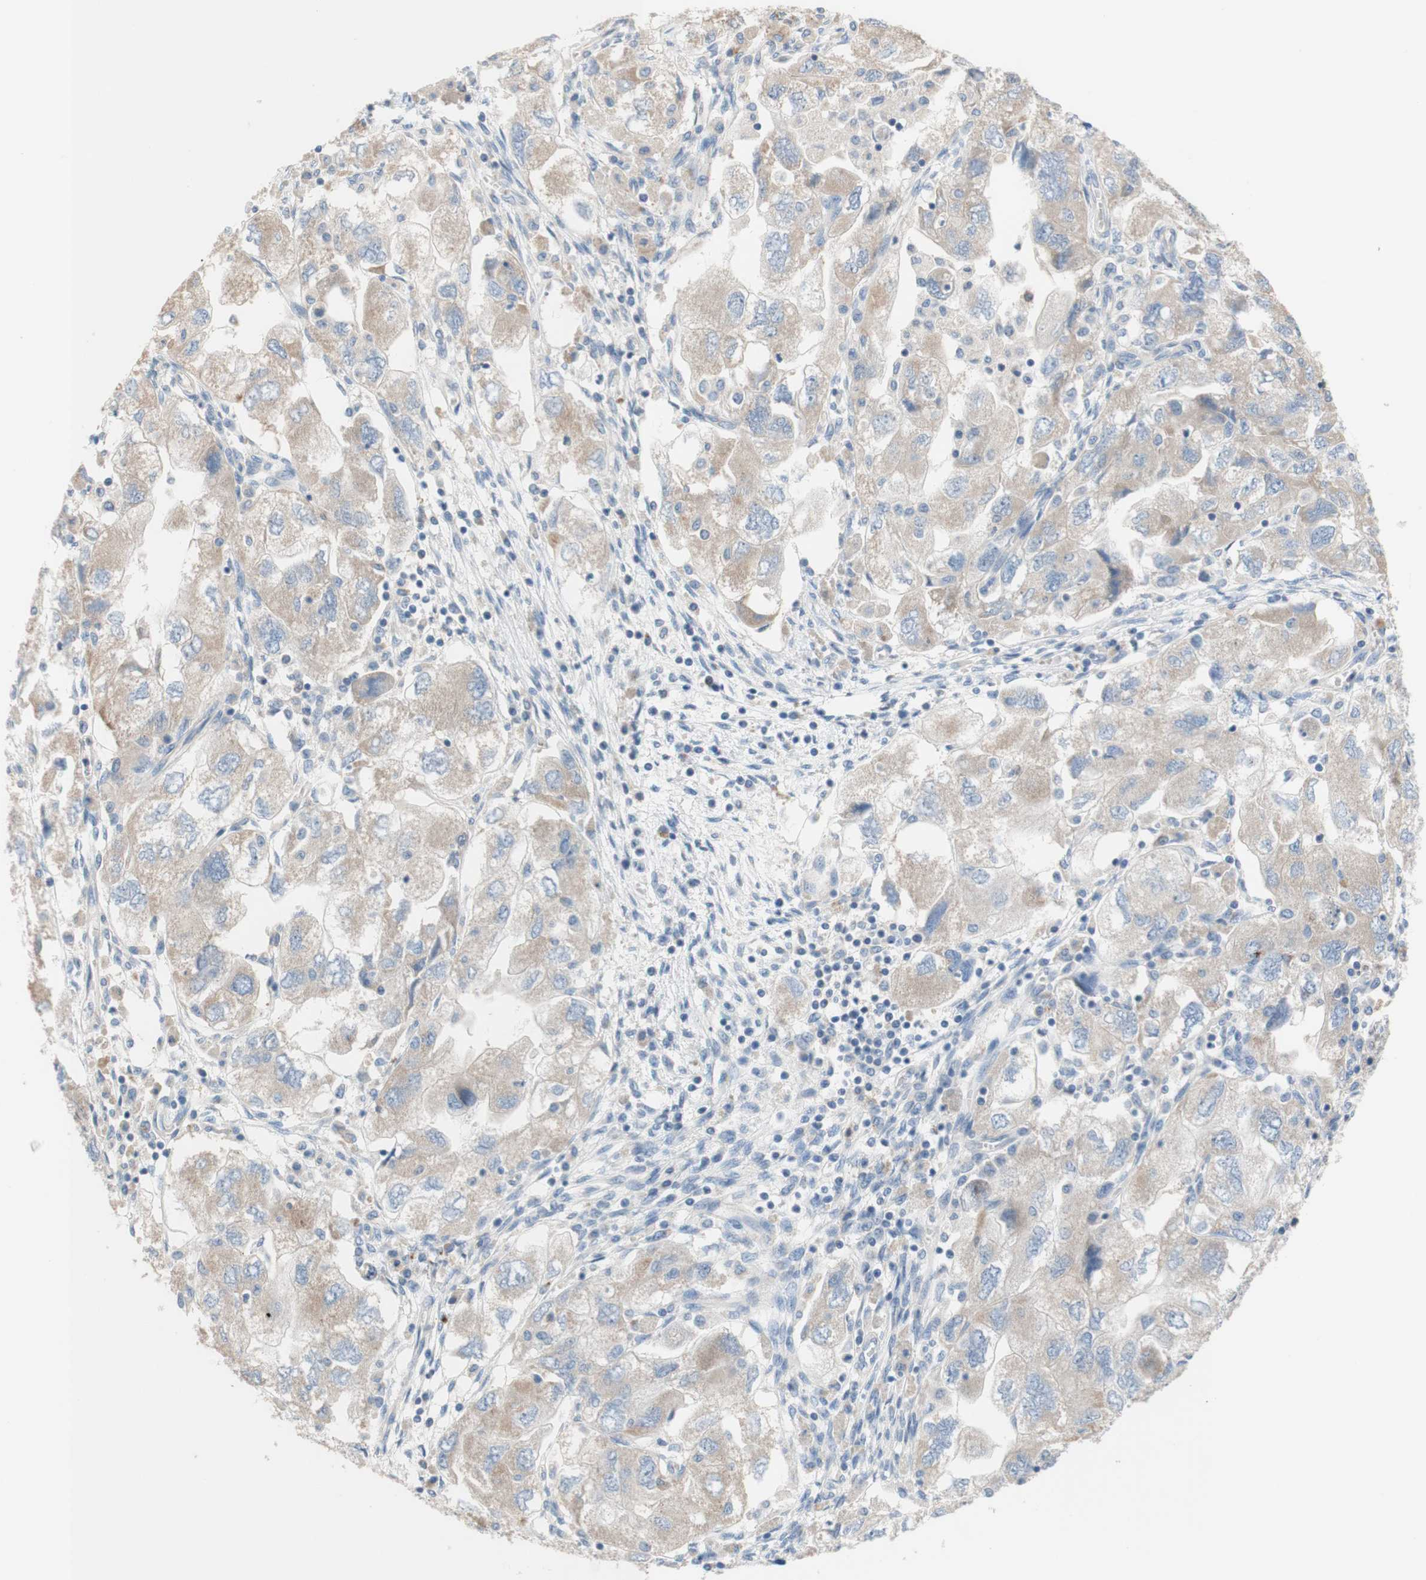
{"staining": {"intensity": "moderate", "quantity": ">75%", "location": "cytoplasmic/membranous"}, "tissue": "ovarian cancer", "cell_type": "Tumor cells", "image_type": "cancer", "snomed": [{"axis": "morphology", "description": "Carcinoma, NOS"}, {"axis": "morphology", "description": "Cystadenocarcinoma, serous, NOS"}, {"axis": "topography", "description": "Ovary"}], "caption": "IHC of ovarian cancer displays medium levels of moderate cytoplasmic/membranous expression in approximately >75% of tumor cells.", "gene": "F3", "patient": {"sex": "female", "age": 69}}